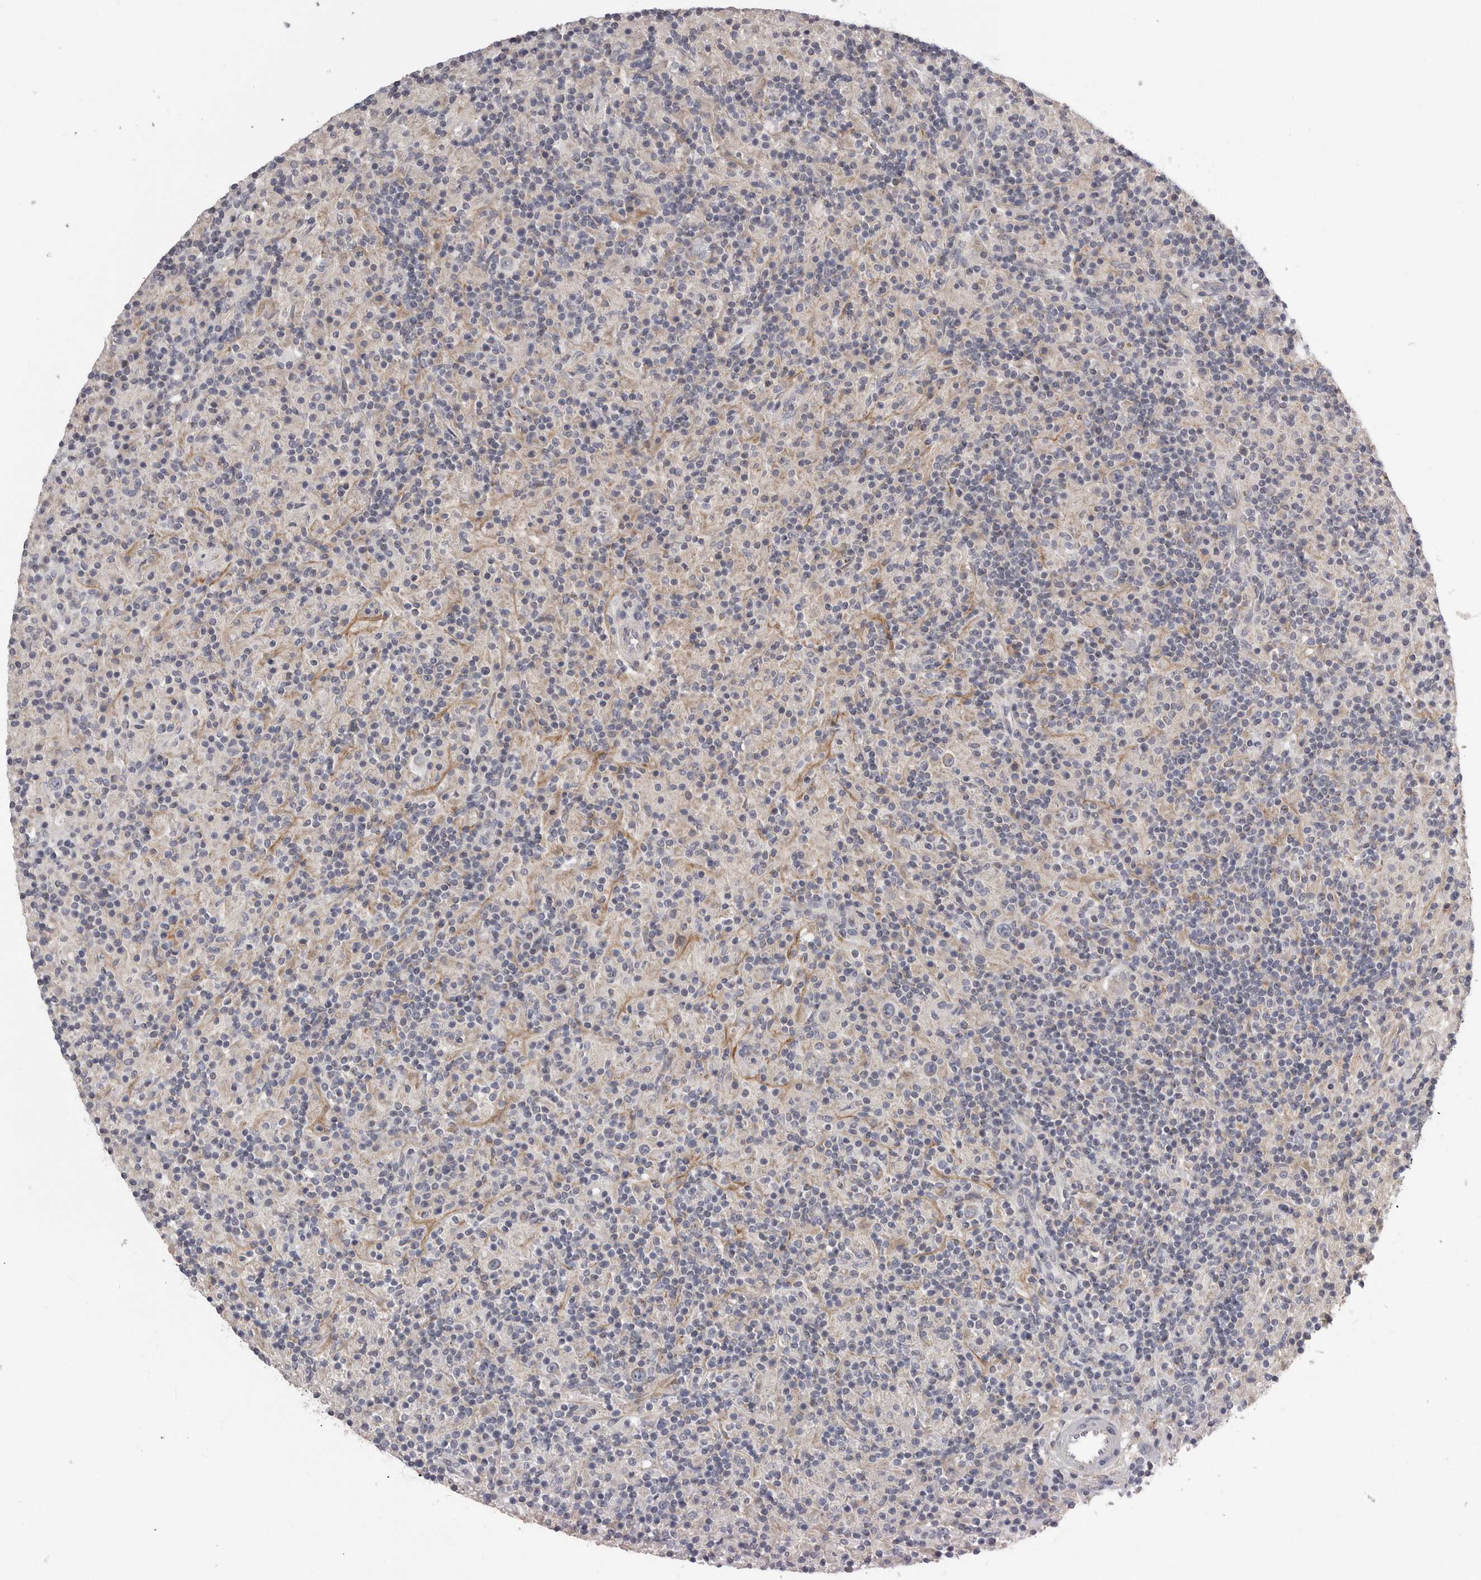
{"staining": {"intensity": "weak", "quantity": "25%-75%", "location": "cytoplasmic/membranous"}, "tissue": "lymphoma", "cell_type": "Tumor cells", "image_type": "cancer", "snomed": [{"axis": "morphology", "description": "Hodgkin's disease, NOS"}, {"axis": "topography", "description": "Lymph node"}], "caption": "A histopathology image of human Hodgkin's disease stained for a protein shows weak cytoplasmic/membranous brown staining in tumor cells.", "gene": "SDC3", "patient": {"sex": "male", "age": 70}}